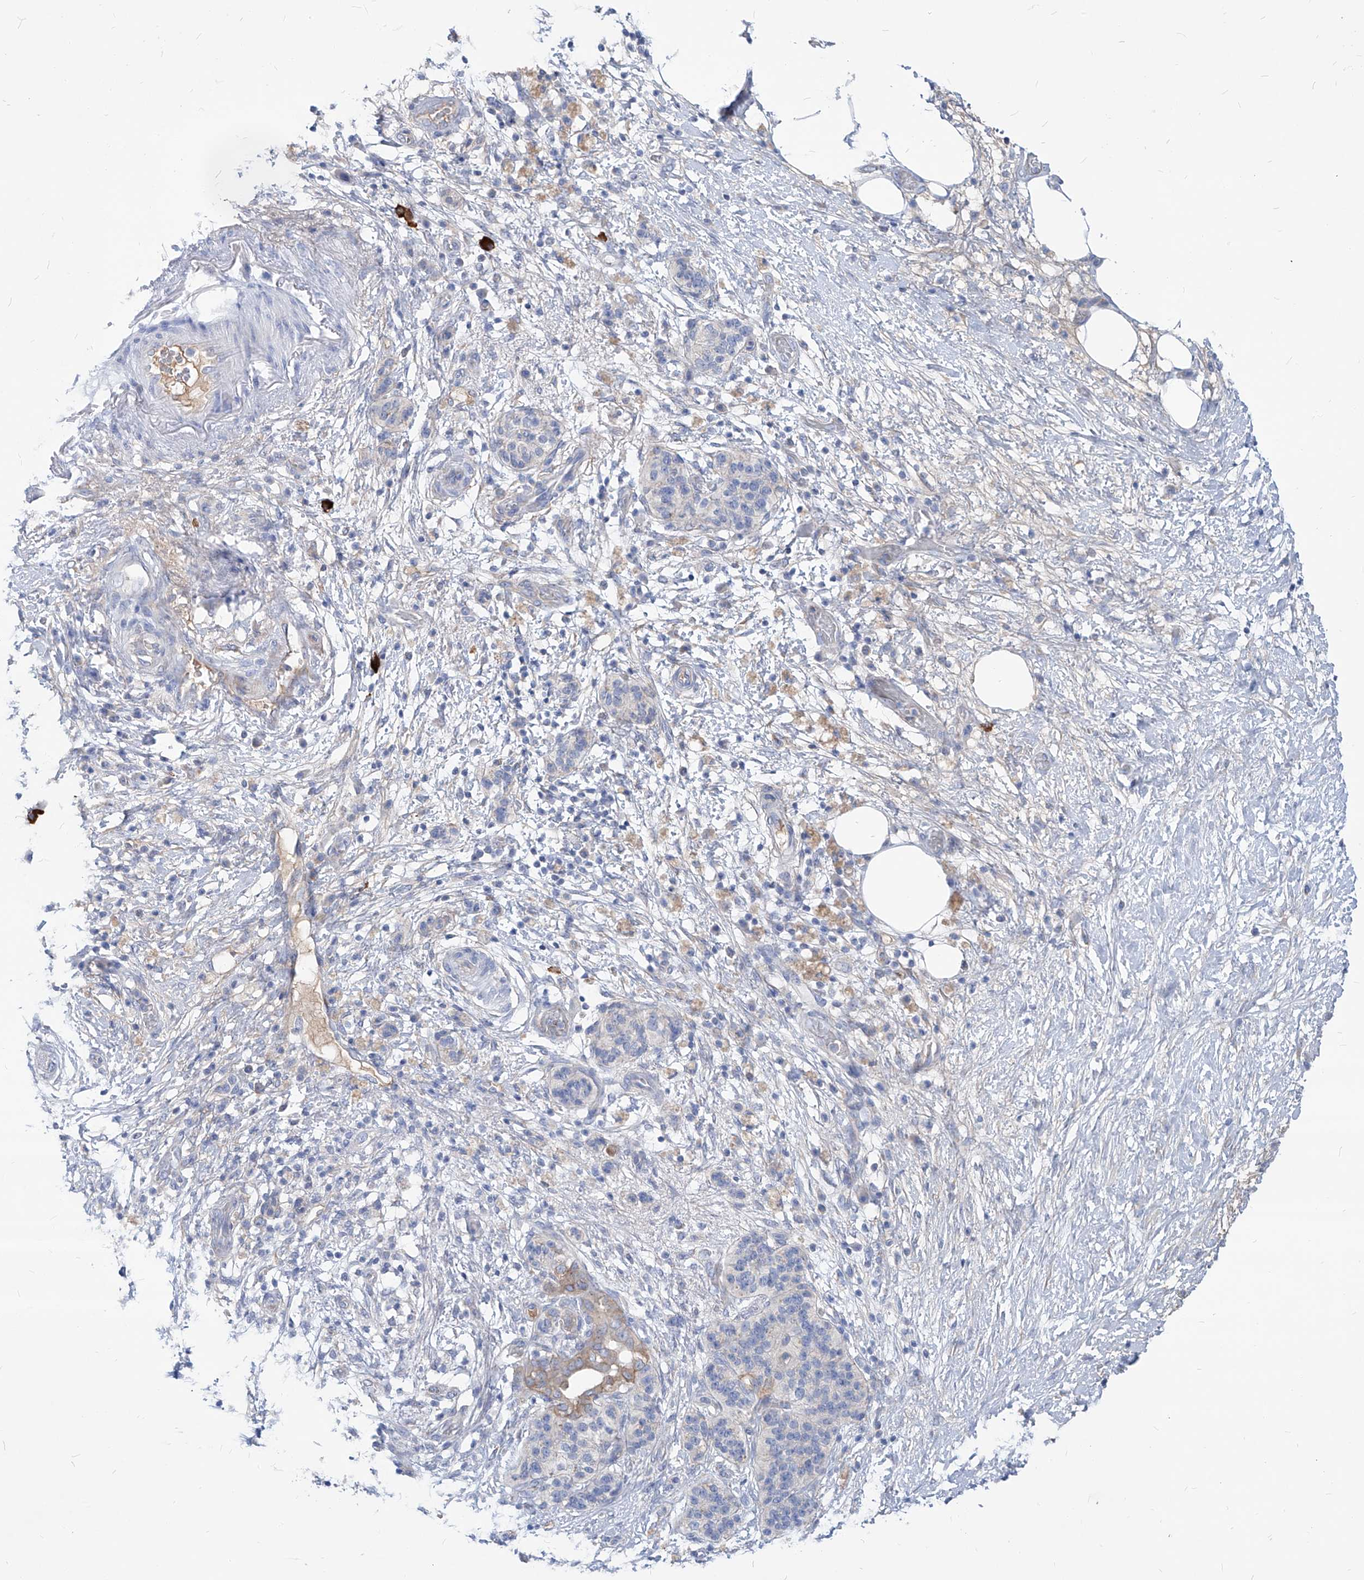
{"staining": {"intensity": "negative", "quantity": "none", "location": "none"}, "tissue": "pancreatic cancer", "cell_type": "Tumor cells", "image_type": "cancer", "snomed": [{"axis": "morphology", "description": "Adenocarcinoma, NOS"}, {"axis": "topography", "description": "Pancreas"}], "caption": "Tumor cells show no significant staining in pancreatic cancer (adenocarcinoma).", "gene": "AKAP10", "patient": {"sex": "female", "age": 78}}